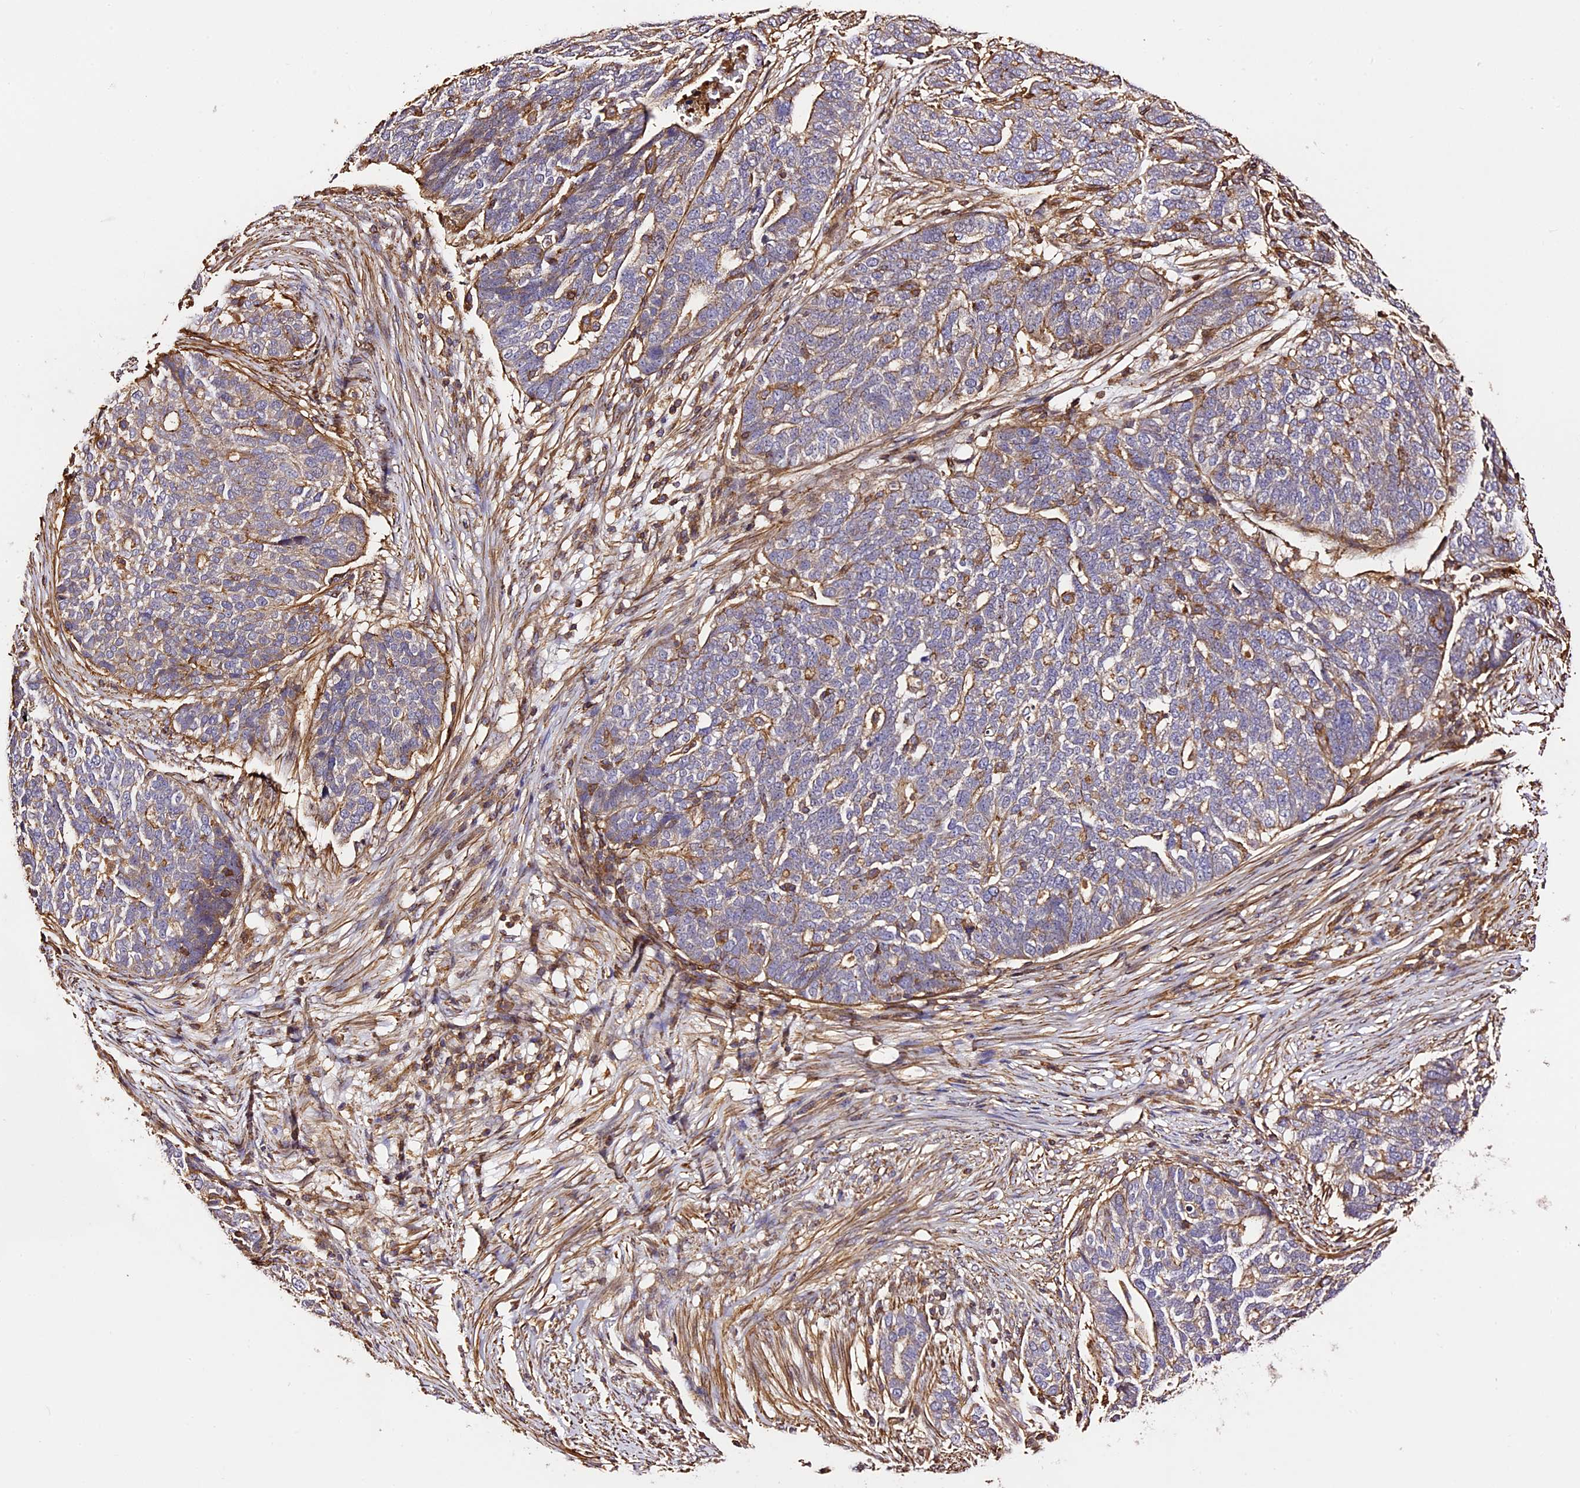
{"staining": {"intensity": "moderate", "quantity": ">75%", "location": "cytoplasmic/membranous"}, "tissue": "ovarian cancer", "cell_type": "Tumor cells", "image_type": "cancer", "snomed": [{"axis": "morphology", "description": "Cystadenocarcinoma, serous, NOS"}, {"axis": "topography", "description": "Ovary"}], "caption": "Immunohistochemistry histopathology image of neoplastic tissue: human serous cystadenocarcinoma (ovarian) stained using immunohistochemistry reveals medium levels of moderate protein expression localized specifically in the cytoplasmic/membranous of tumor cells, appearing as a cytoplasmic/membranous brown color.", "gene": "RAPSN", "patient": {"sex": "female", "age": 59}}